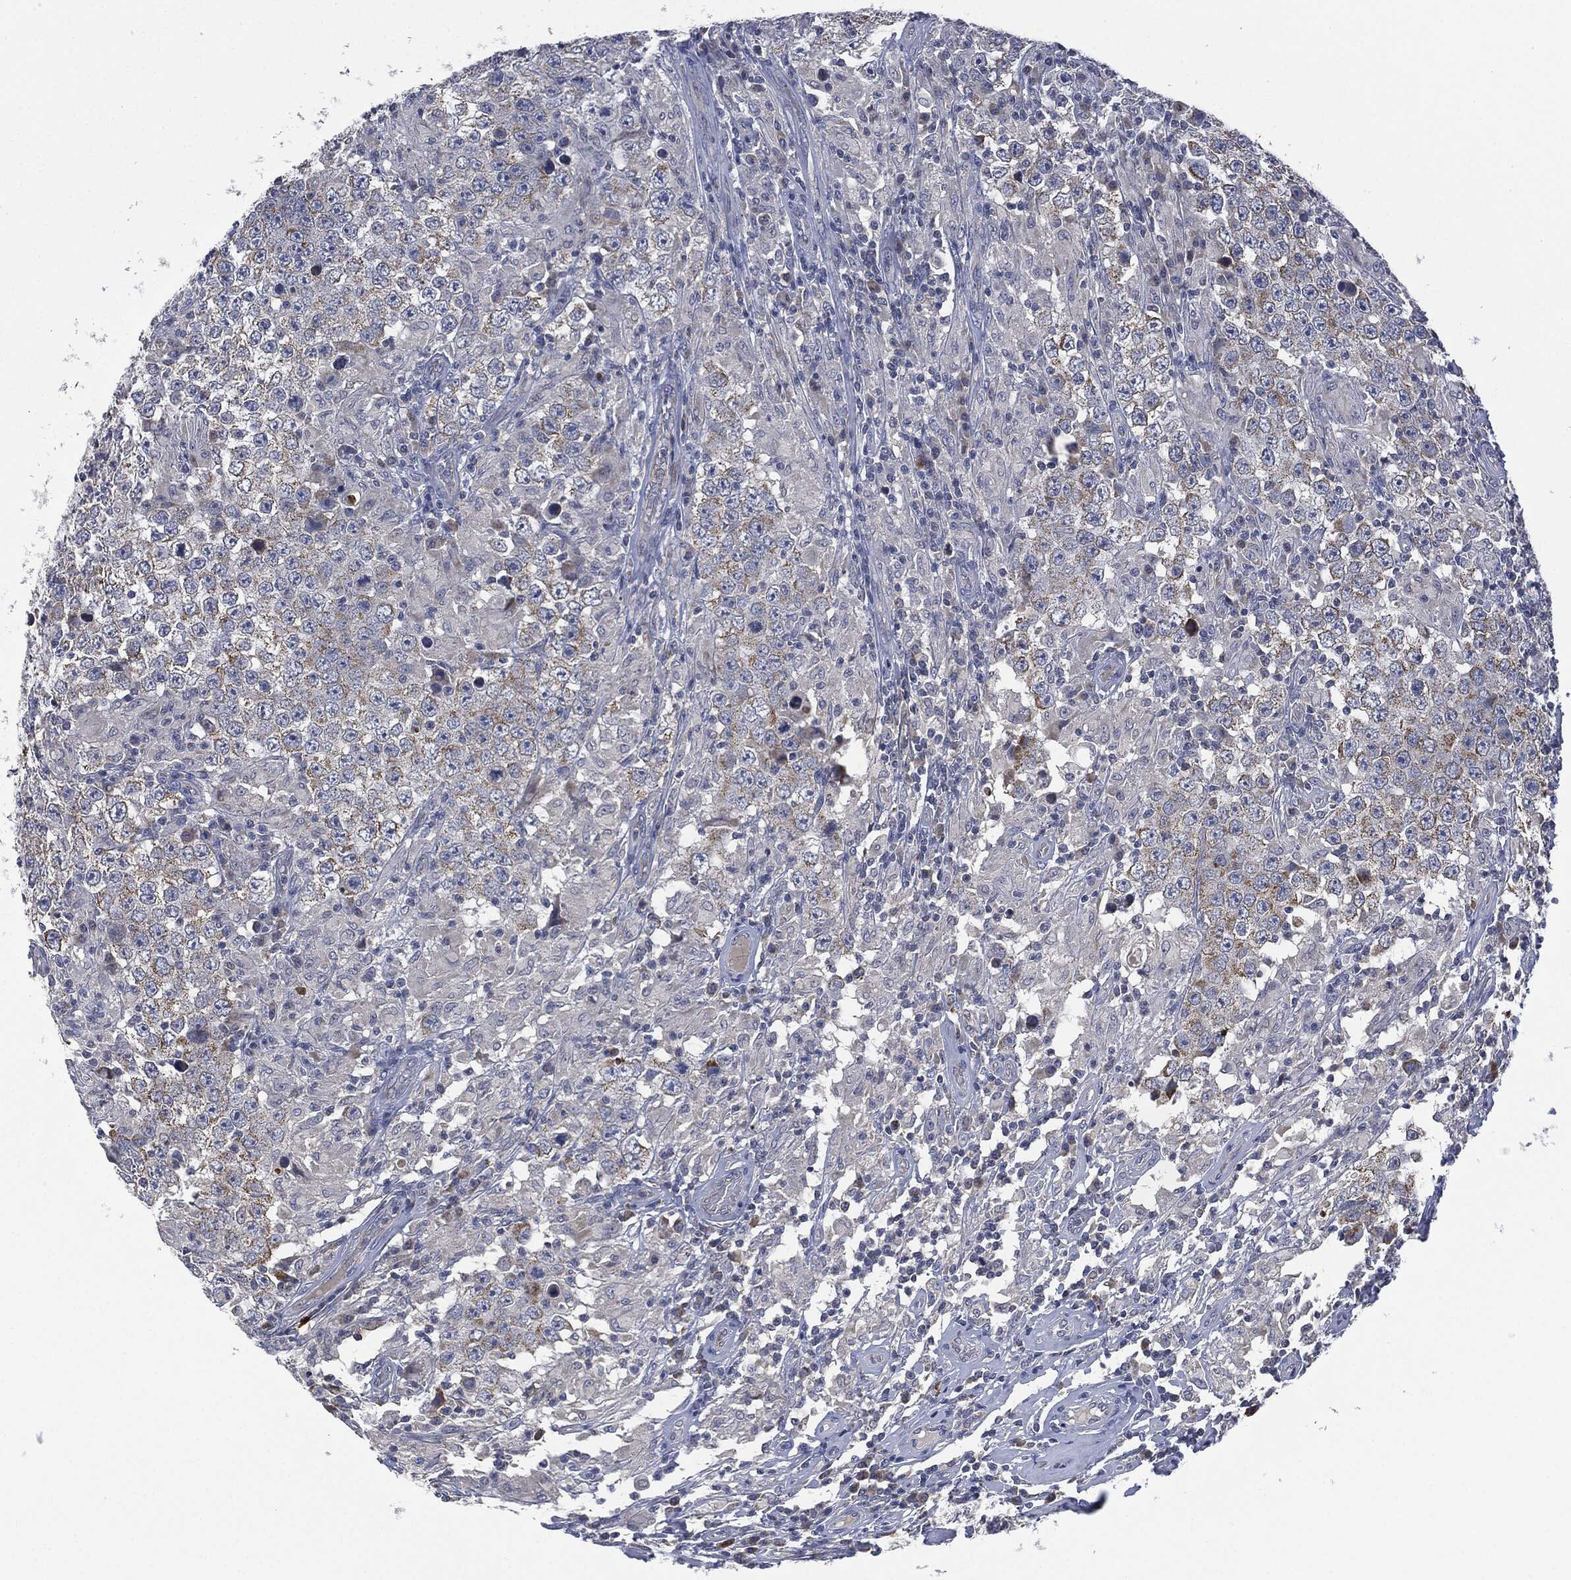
{"staining": {"intensity": "moderate", "quantity": "<25%", "location": "cytoplasmic/membranous"}, "tissue": "testis cancer", "cell_type": "Tumor cells", "image_type": "cancer", "snomed": [{"axis": "morphology", "description": "Seminoma, NOS"}, {"axis": "morphology", "description": "Carcinoma, Embryonal, NOS"}, {"axis": "topography", "description": "Testis"}], "caption": "Testis cancer stained for a protein (brown) demonstrates moderate cytoplasmic/membranous positive positivity in about <25% of tumor cells.", "gene": "SIGLEC9", "patient": {"sex": "male", "age": 41}}